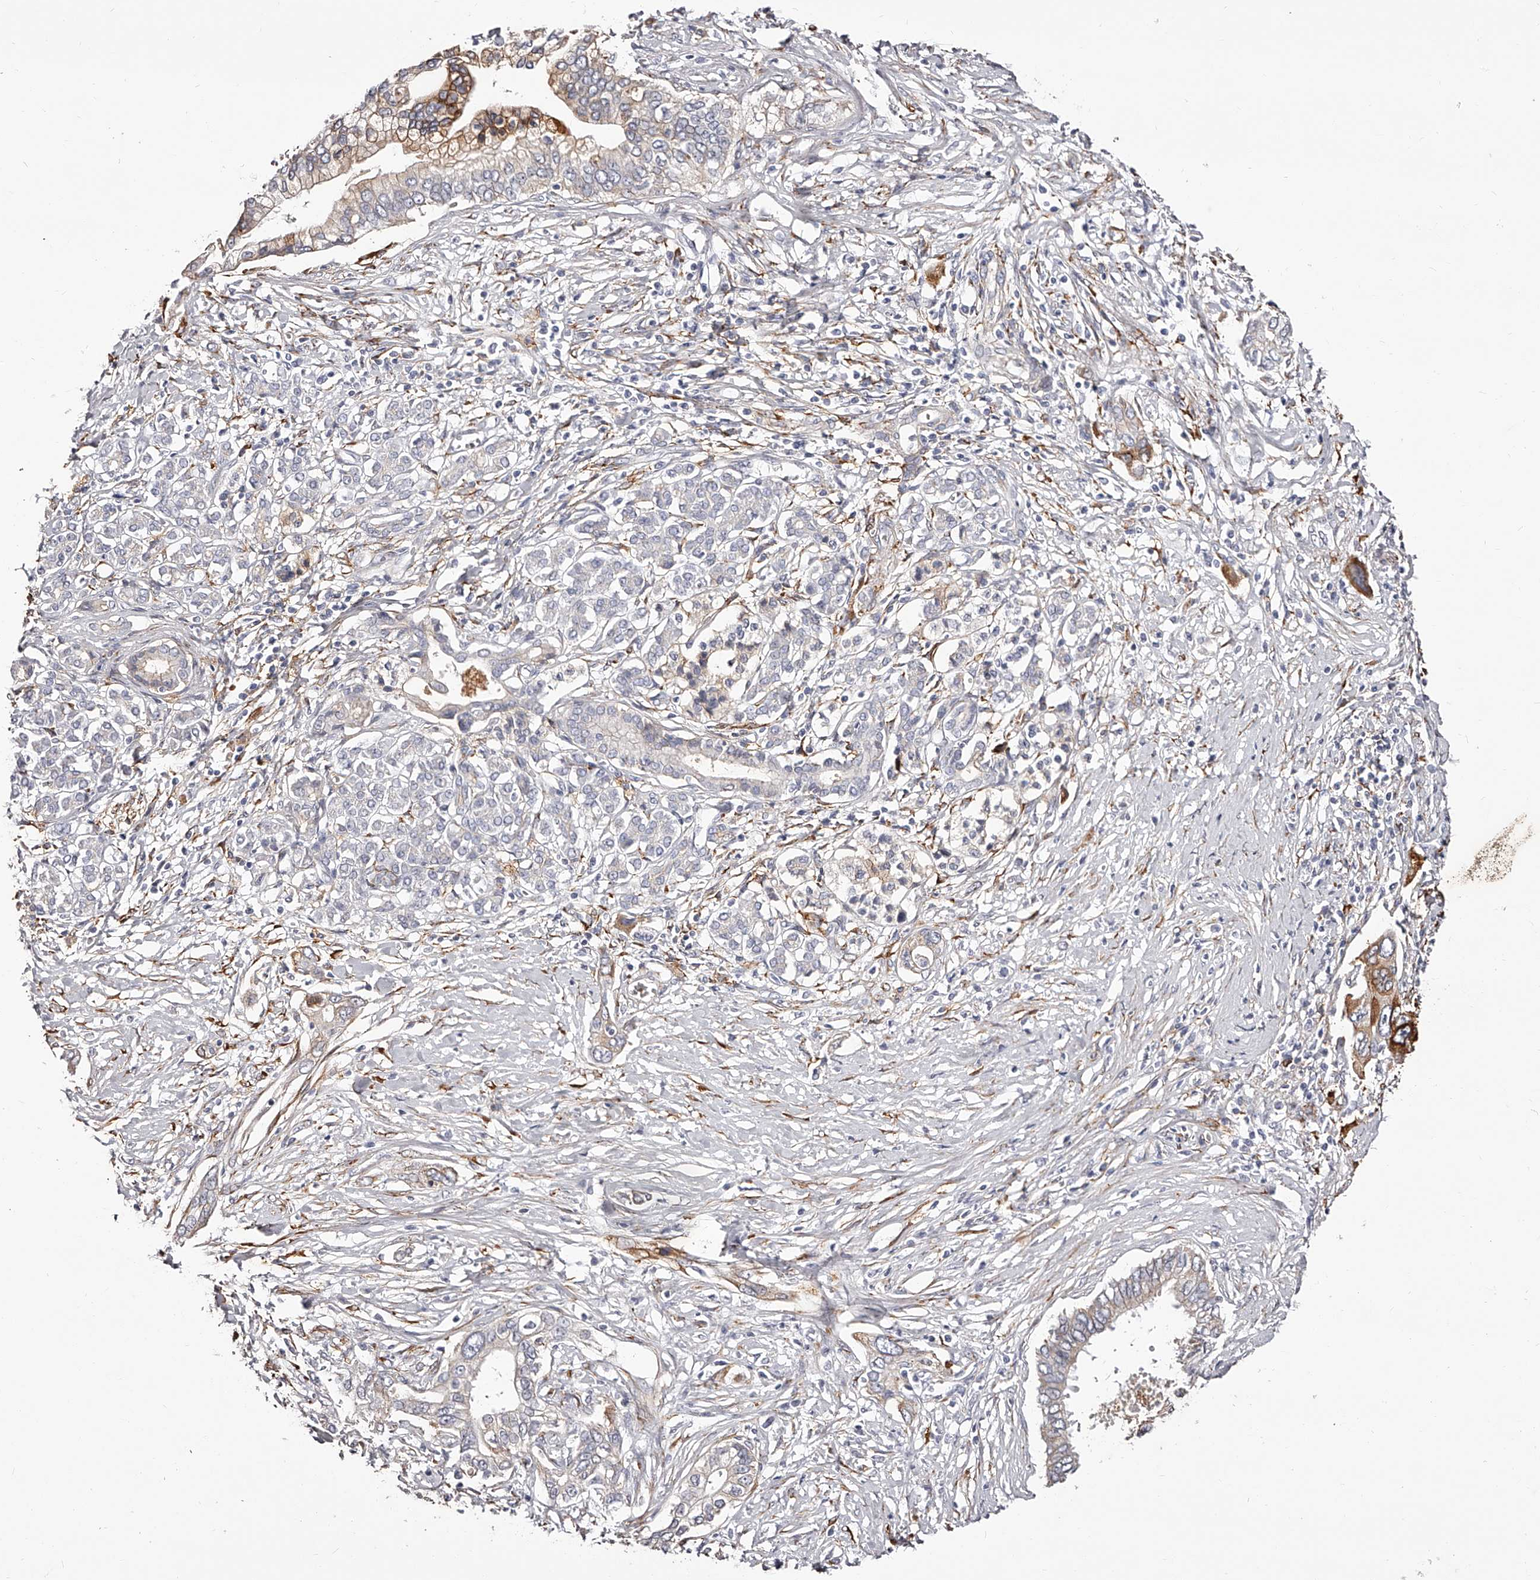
{"staining": {"intensity": "moderate", "quantity": "<25%", "location": "cytoplasmic/membranous"}, "tissue": "pancreatic cancer", "cell_type": "Tumor cells", "image_type": "cancer", "snomed": [{"axis": "morphology", "description": "Normal tissue, NOS"}, {"axis": "morphology", "description": "Adenocarcinoma, NOS"}, {"axis": "topography", "description": "Pancreas"}, {"axis": "topography", "description": "Peripheral nerve tissue"}], "caption": "Pancreatic cancer (adenocarcinoma) was stained to show a protein in brown. There is low levels of moderate cytoplasmic/membranous expression in about <25% of tumor cells. (DAB = brown stain, brightfield microscopy at high magnification).", "gene": "CD82", "patient": {"sex": "male", "age": 59}}